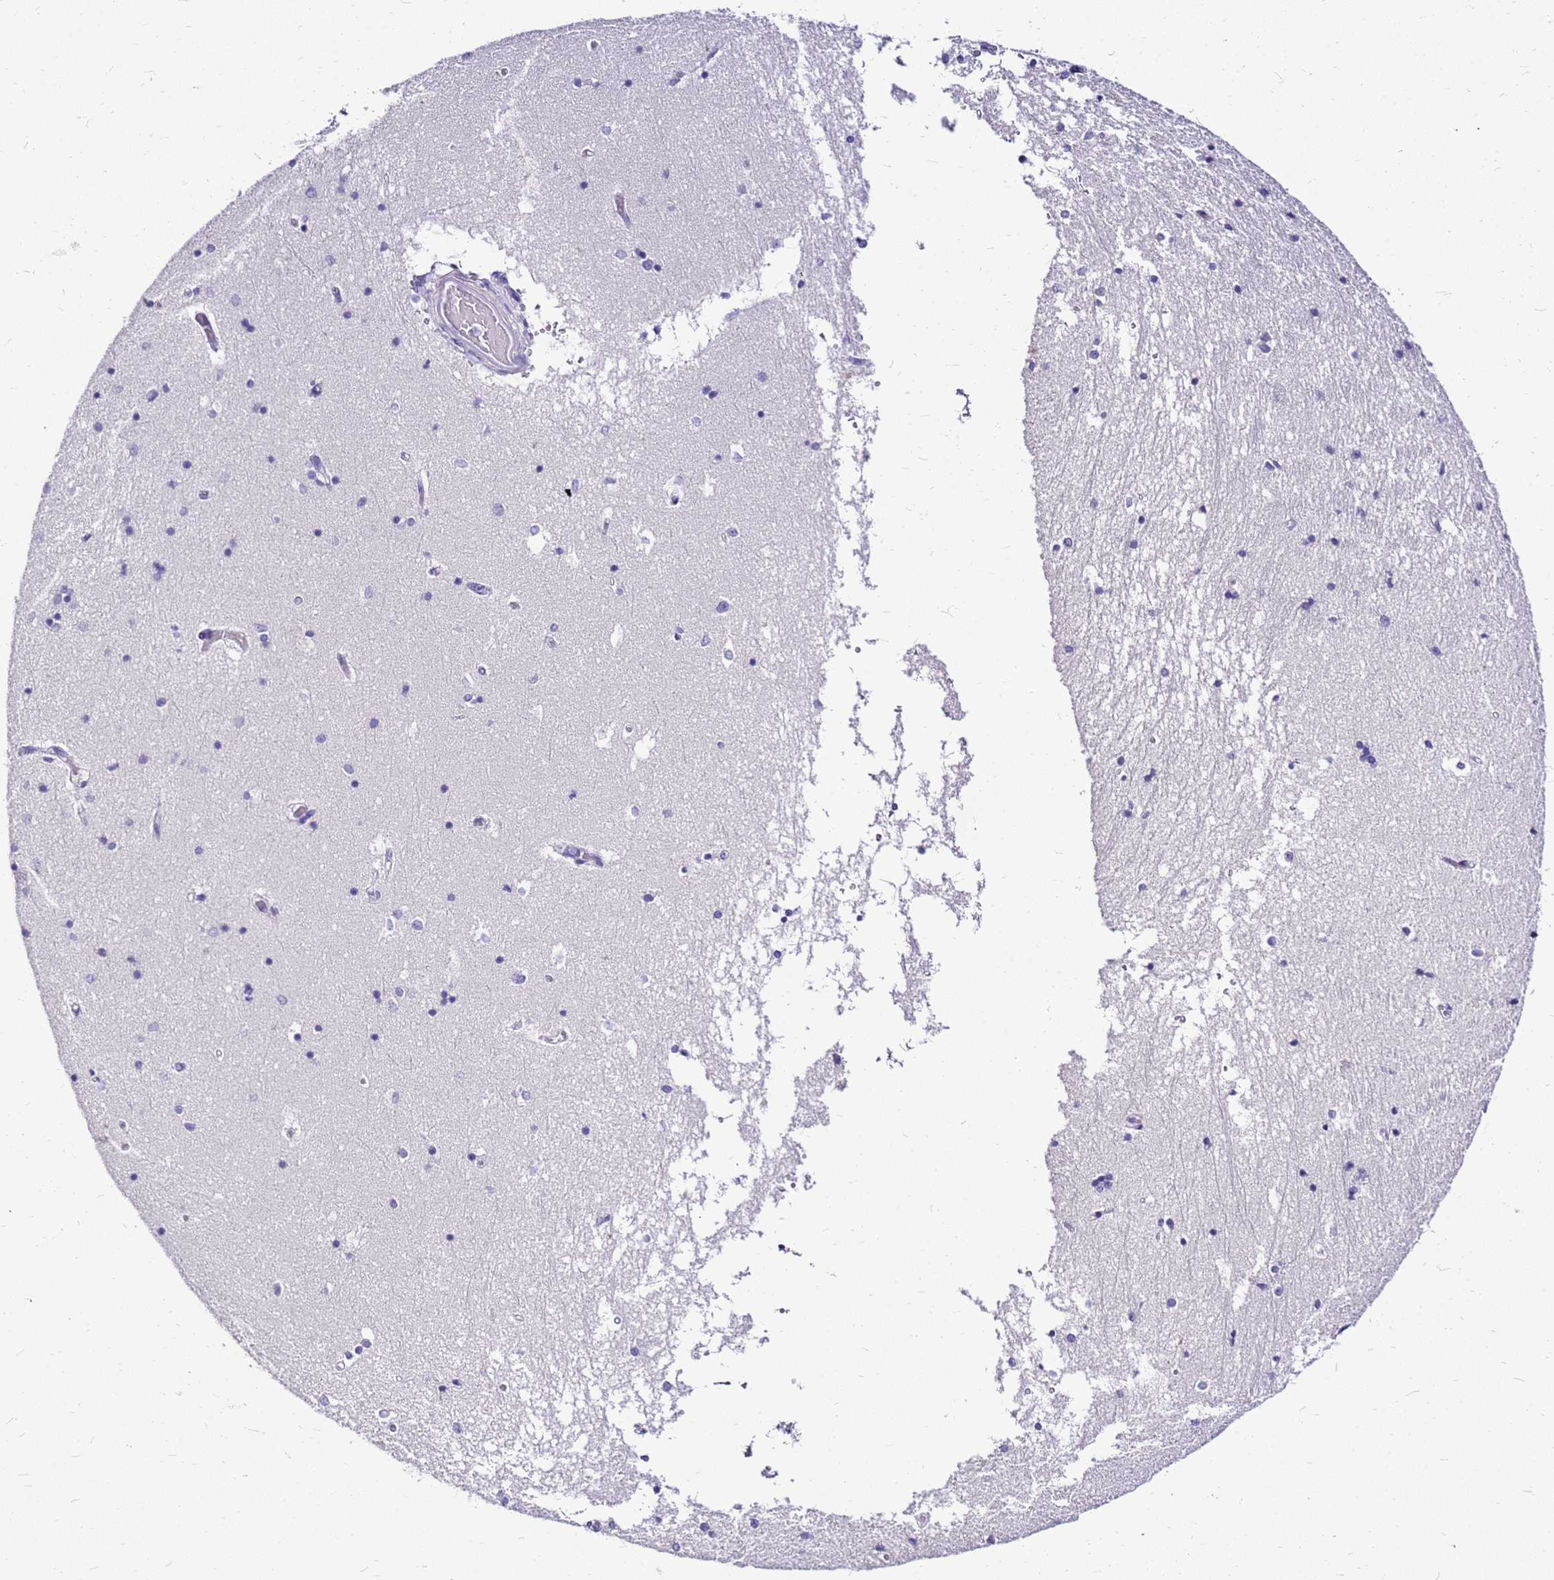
{"staining": {"intensity": "negative", "quantity": "none", "location": "none"}, "tissue": "hippocampus", "cell_type": "Glial cells", "image_type": "normal", "snomed": [{"axis": "morphology", "description": "Normal tissue, NOS"}, {"axis": "topography", "description": "Hippocampus"}], "caption": "Glial cells are negative for protein expression in normal human hippocampus. (DAB (3,3'-diaminobenzidine) immunohistochemistry, high magnification).", "gene": "DCDC2B", "patient": {"sex": "male", "age": 45}}